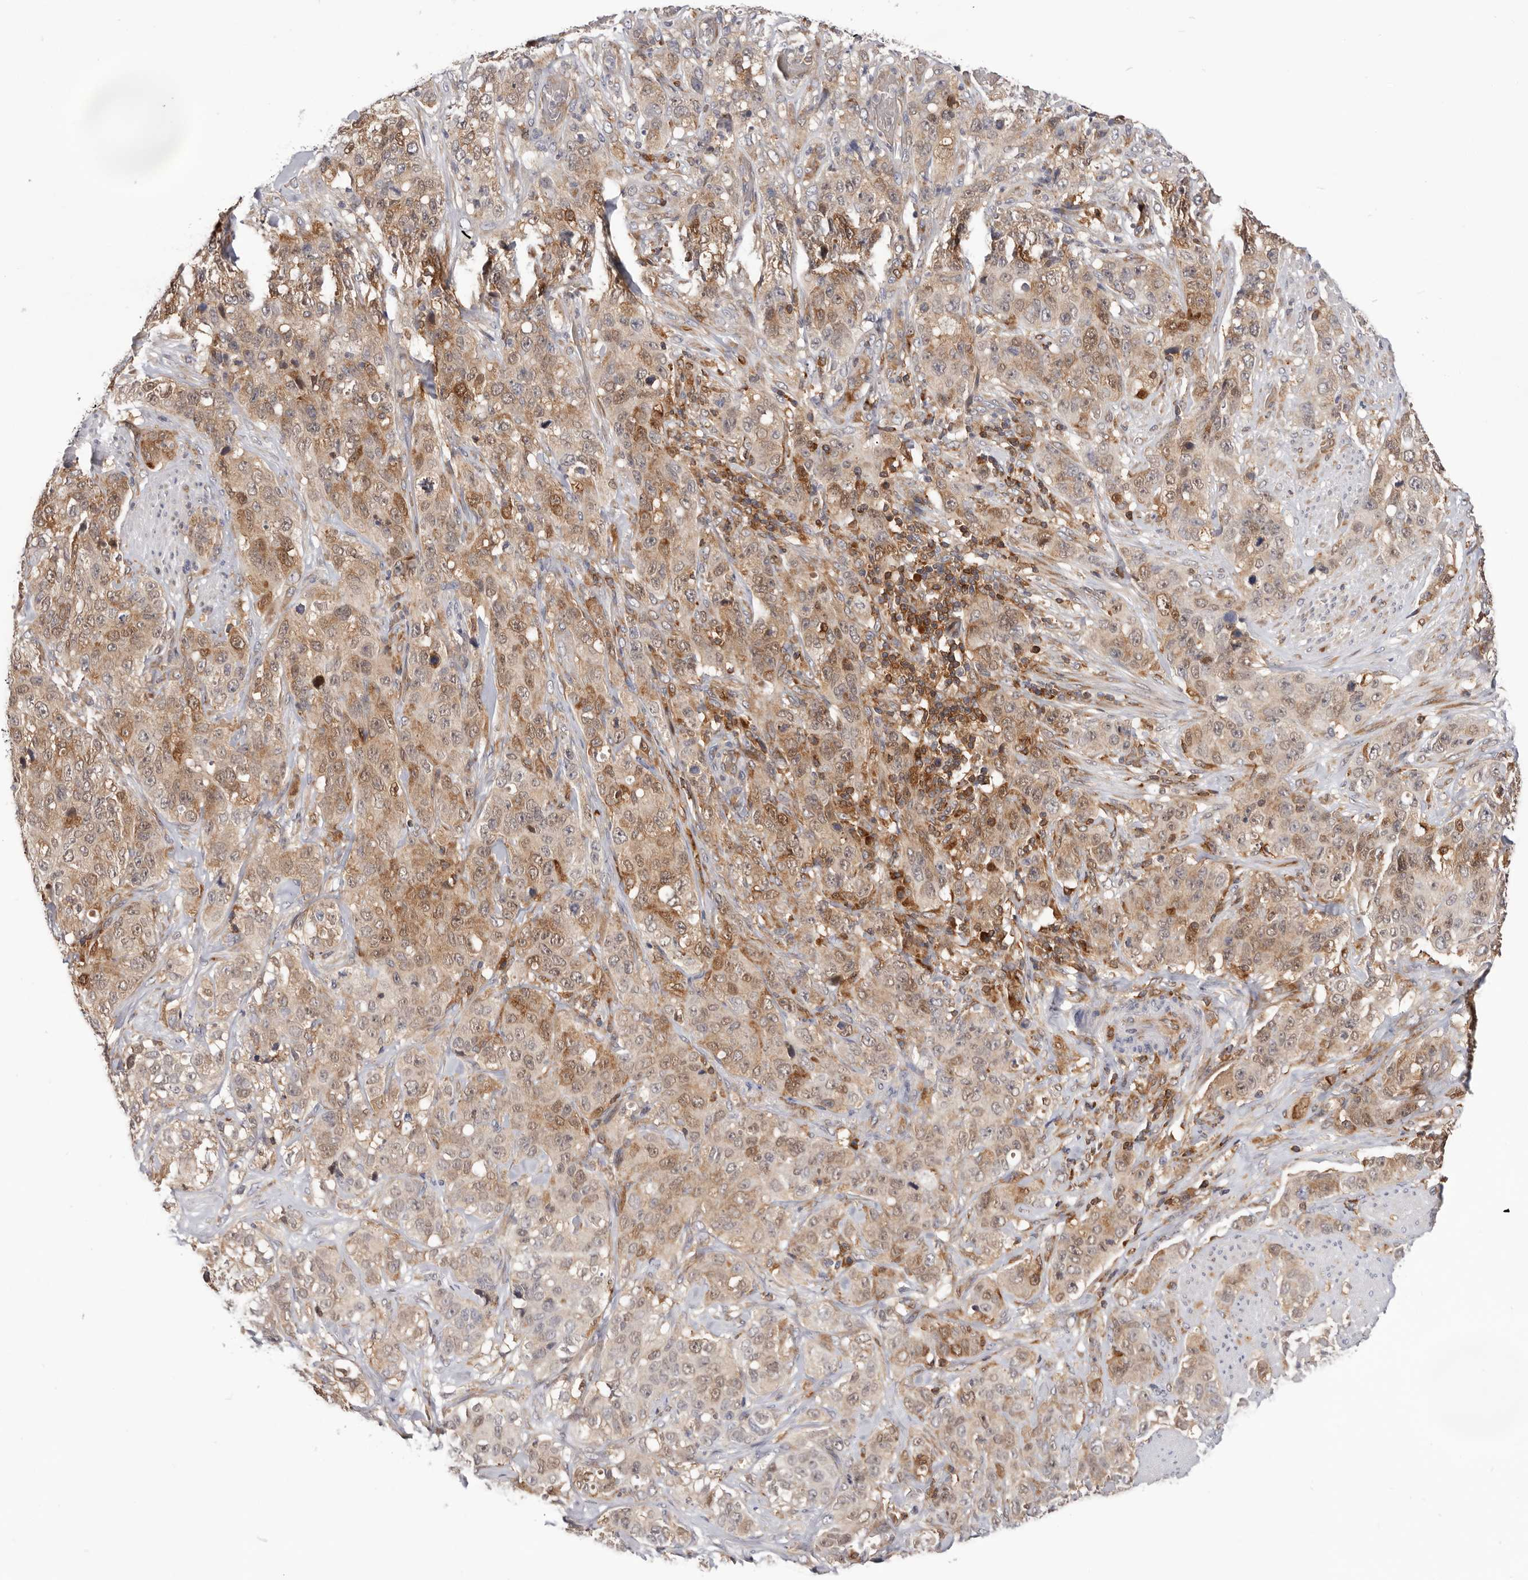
{"staining": {"intensity": "weak", "quantity": ">75%", "location": "cytoplasmic/membranous"}, "tissue": "stomach cancer", "cell_type": "Tumor cells", "image_type": "cancer", "snomed": [{"axis": "morphology", "description": "Adenocarcinoma, NOS"}, {"axis": "topography", "description": "Stomach"}], "caption": "The photomicrograph displays a brown stain indicating the presence of a protein in the cytoplasmic/membranous of tumor cells in adenocarcinoma (stomach).", "gene": "RNF213", "patient": {"sex": "male", "age": 48}}